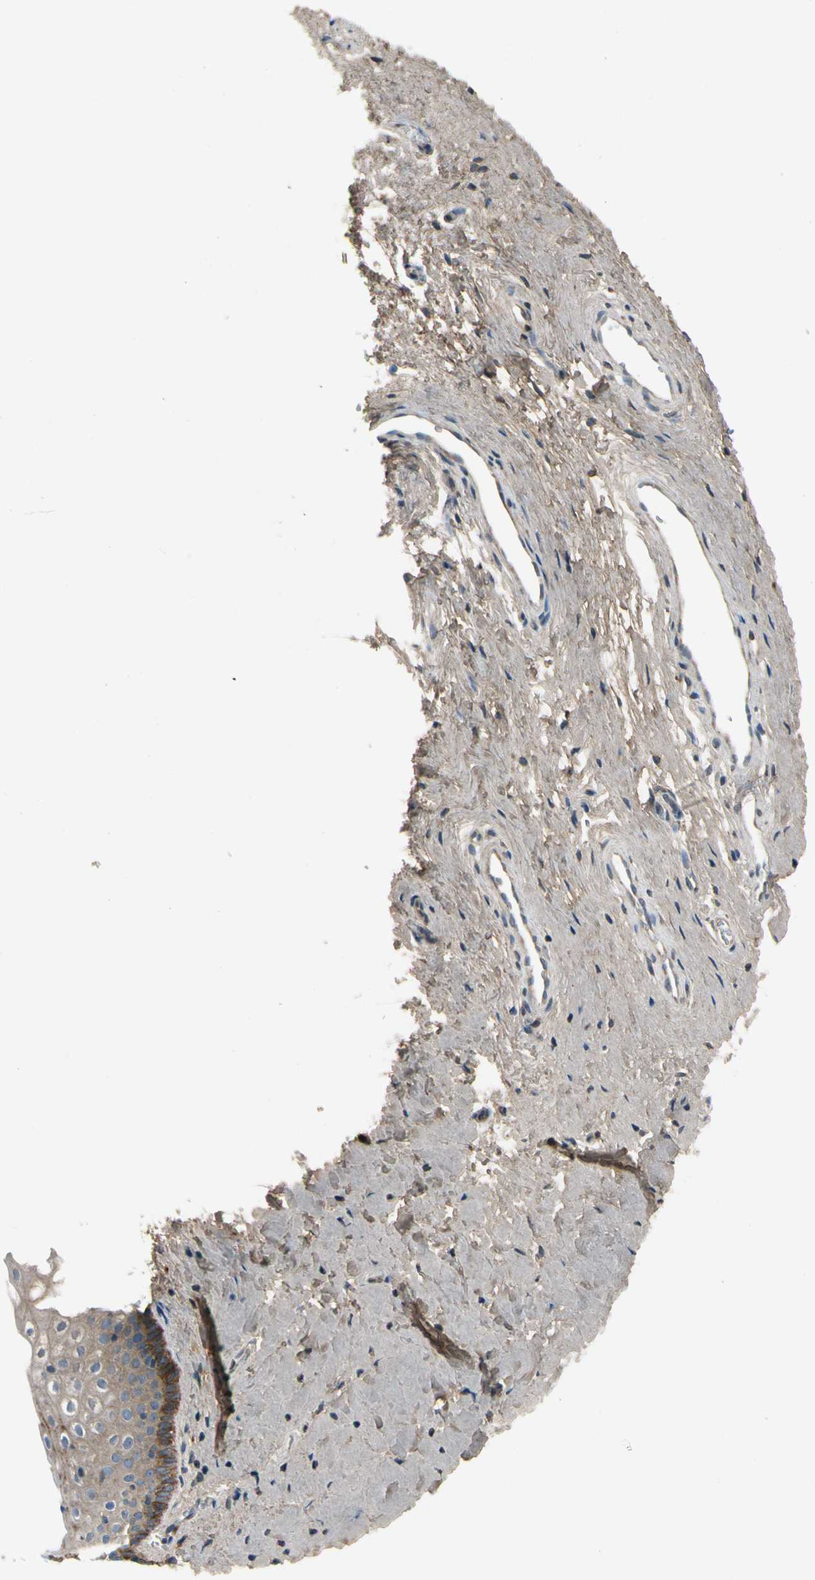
{"staining": {"intensity": "moderate", "quantity": ">75%", "location": "cytoplasmic/membranous"}, "tissue": "cervix", "cell_type": "Glandular cells", "image_type": "normal", "snomed": [{"axis": "morphology", "description": "Normal tissue, NOS"}, {"axis": "topography", "description": "Cervix"}], "caption": "Moderate cytoplasmic/membranous staining for a protein is seen in about >75% of glandular cells of benign cervix using immunohistochemistry.", "gene": "MST1R", "patient": {"sex": "female", "age": 53}}